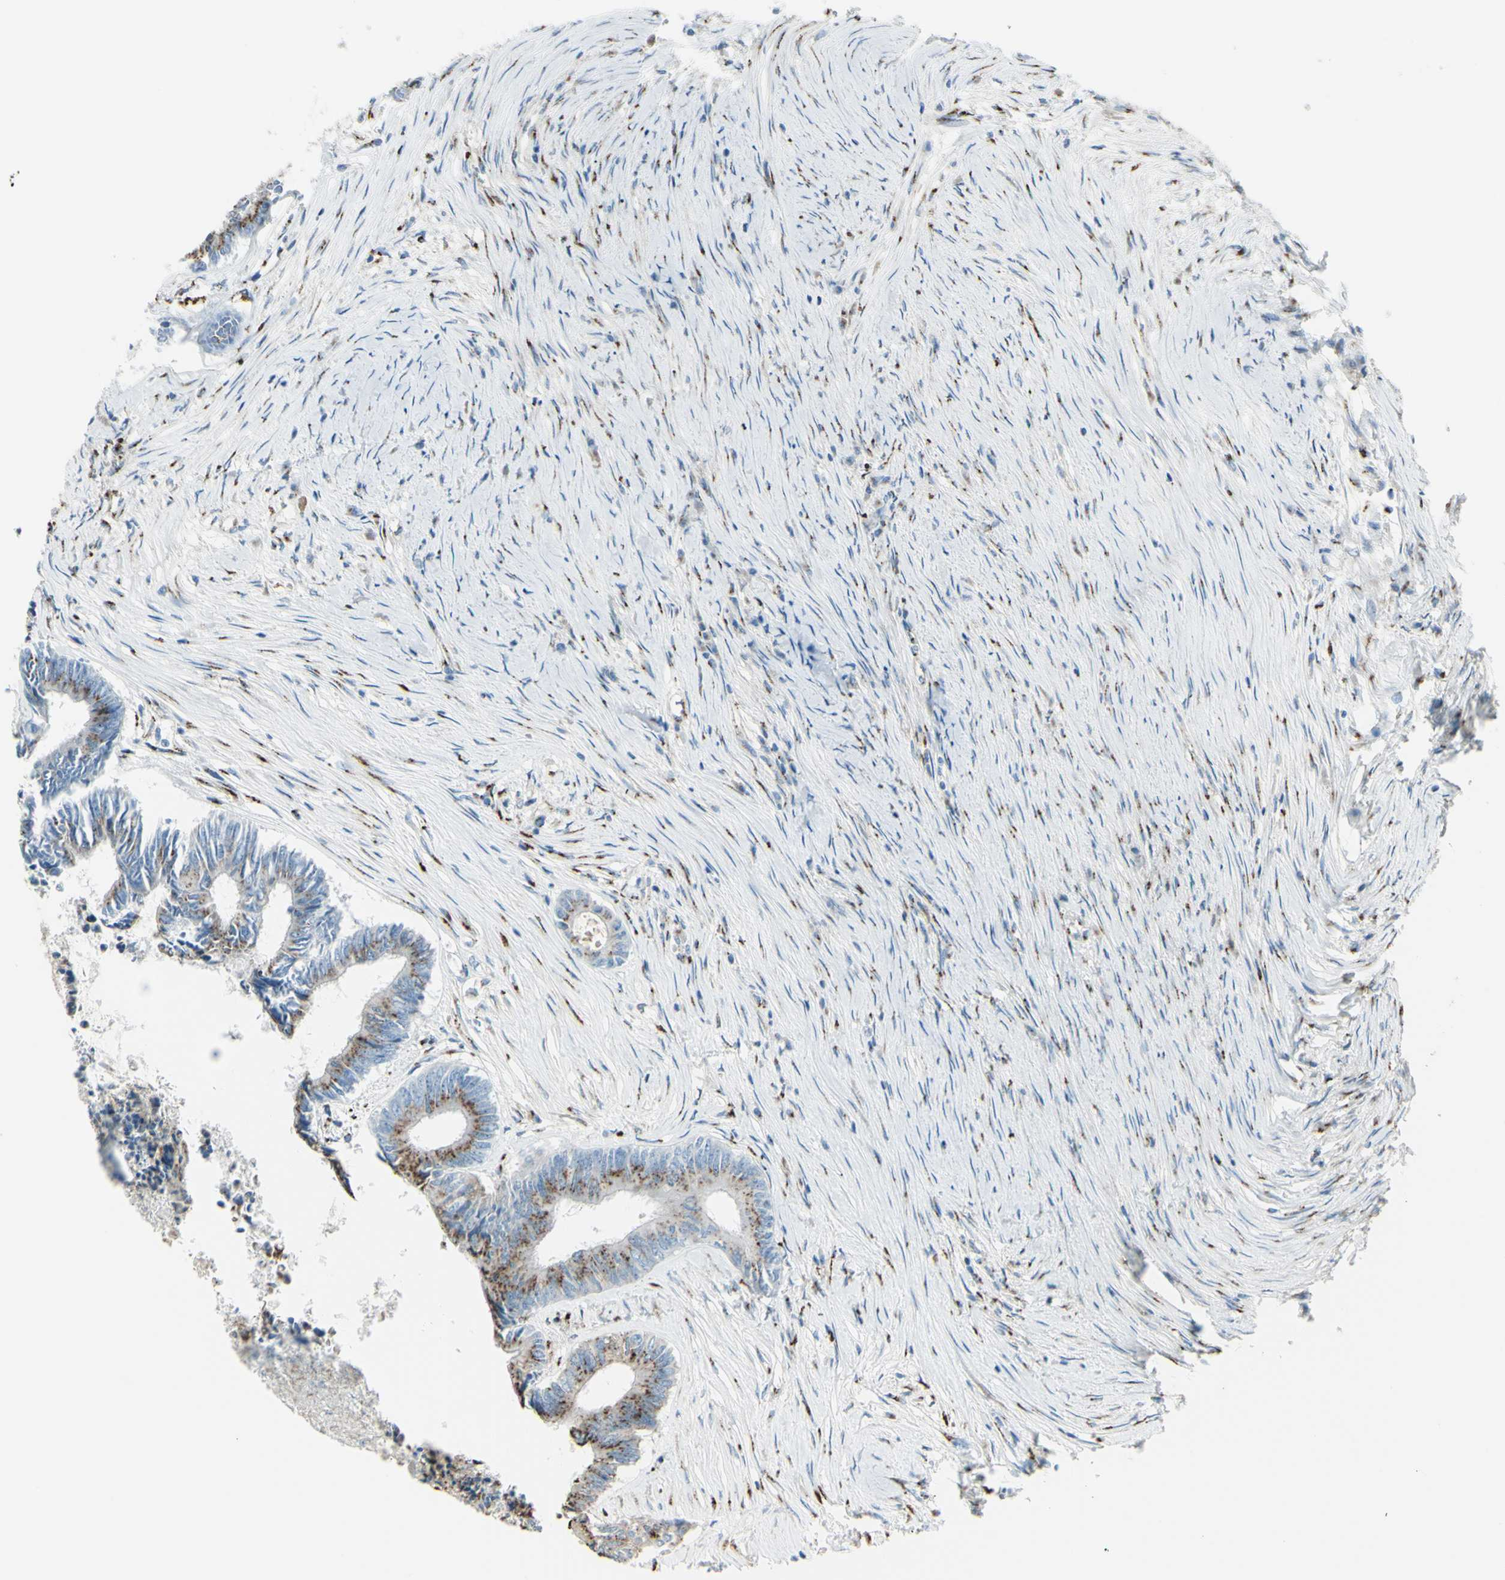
{"staining": {"intensity": "moderate", "quantity": ">75%", "location": "cytoplasmic/membranous"}, "tissue": "colorectal cancer", "cell_type": "Tumor cells", "image_type": "cancer", "snomed": [{"axis": "morphology", "description": "Adenocarcinoma, NOS"}, {"axis": "topography", "description": "Rectum"}], "caption": "Immunohistochemical staining of colorectal cancer (adenocarcinoma) demonstrates moderate cytoplasmic/membranous protein expression in approximately >75% of tumor cells. The staining was performed using DAB (3,3'-diaminobenzidine), with brown indicating positive protein expression. Nuclei are stained blue with hematoxylin.", "gene": "B4GALT1", "patient": {"sex": "male", "age": 63}}